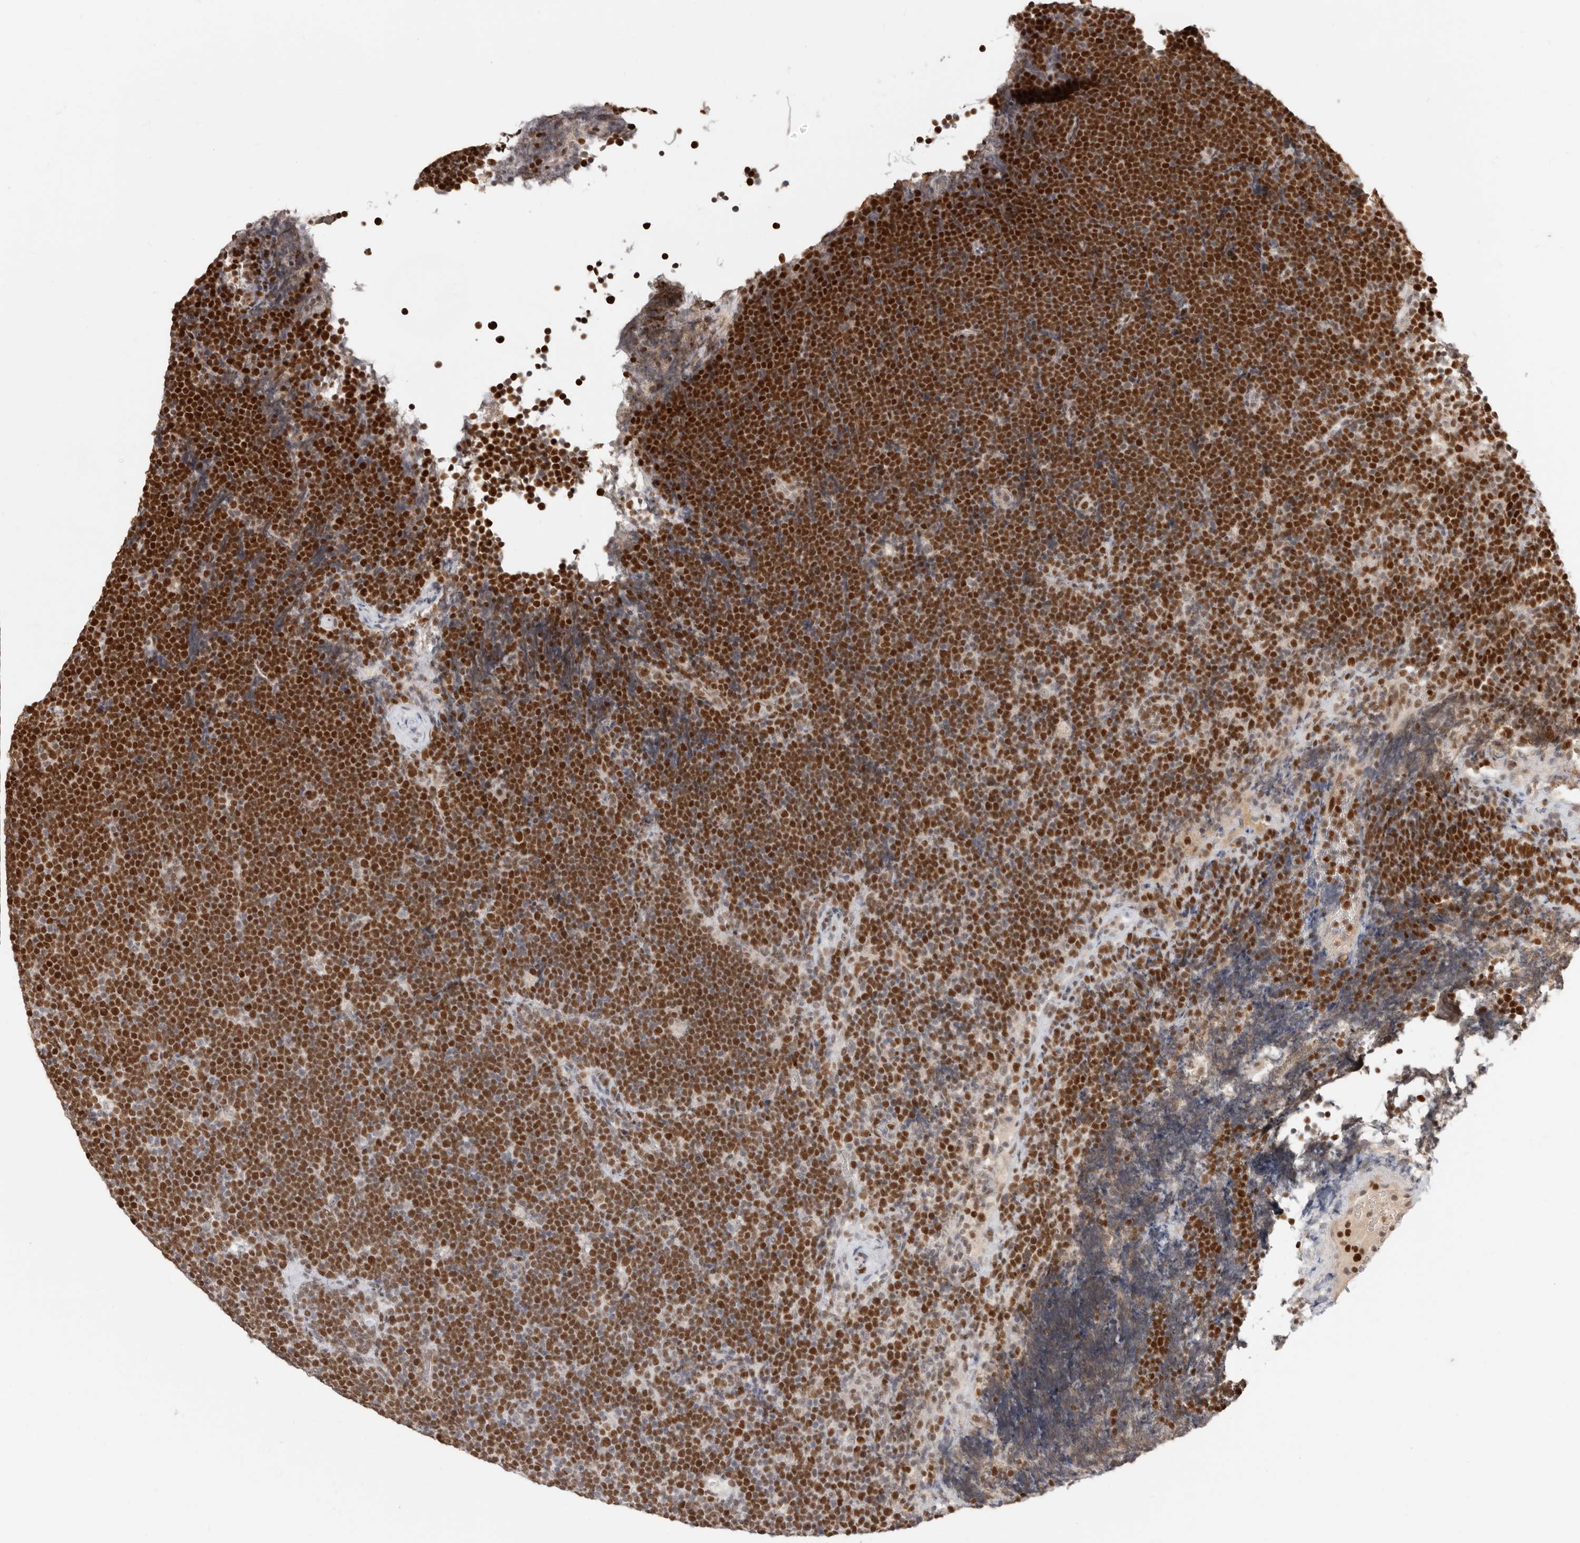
{"staining": {"intensity": "strong", "quantity": ">75%", "location": "nuclear"}, "tissue": "lymphoma", "cell_type": "Tumor cells", "image_type": "cancer", "snomed": [{"axis": "morphology", "description": "Malignant lymphoma, non-Hodgkin's type, High grade"}, {"axis": "topography", "description": "Lymph node"}], "caption": "Protein analysis of lymphoma tissue reveals strong nuclear staining in about >75% of tumor cells.", "gene": "RFC2", "patient": {"sex": "male", "age": 13}}